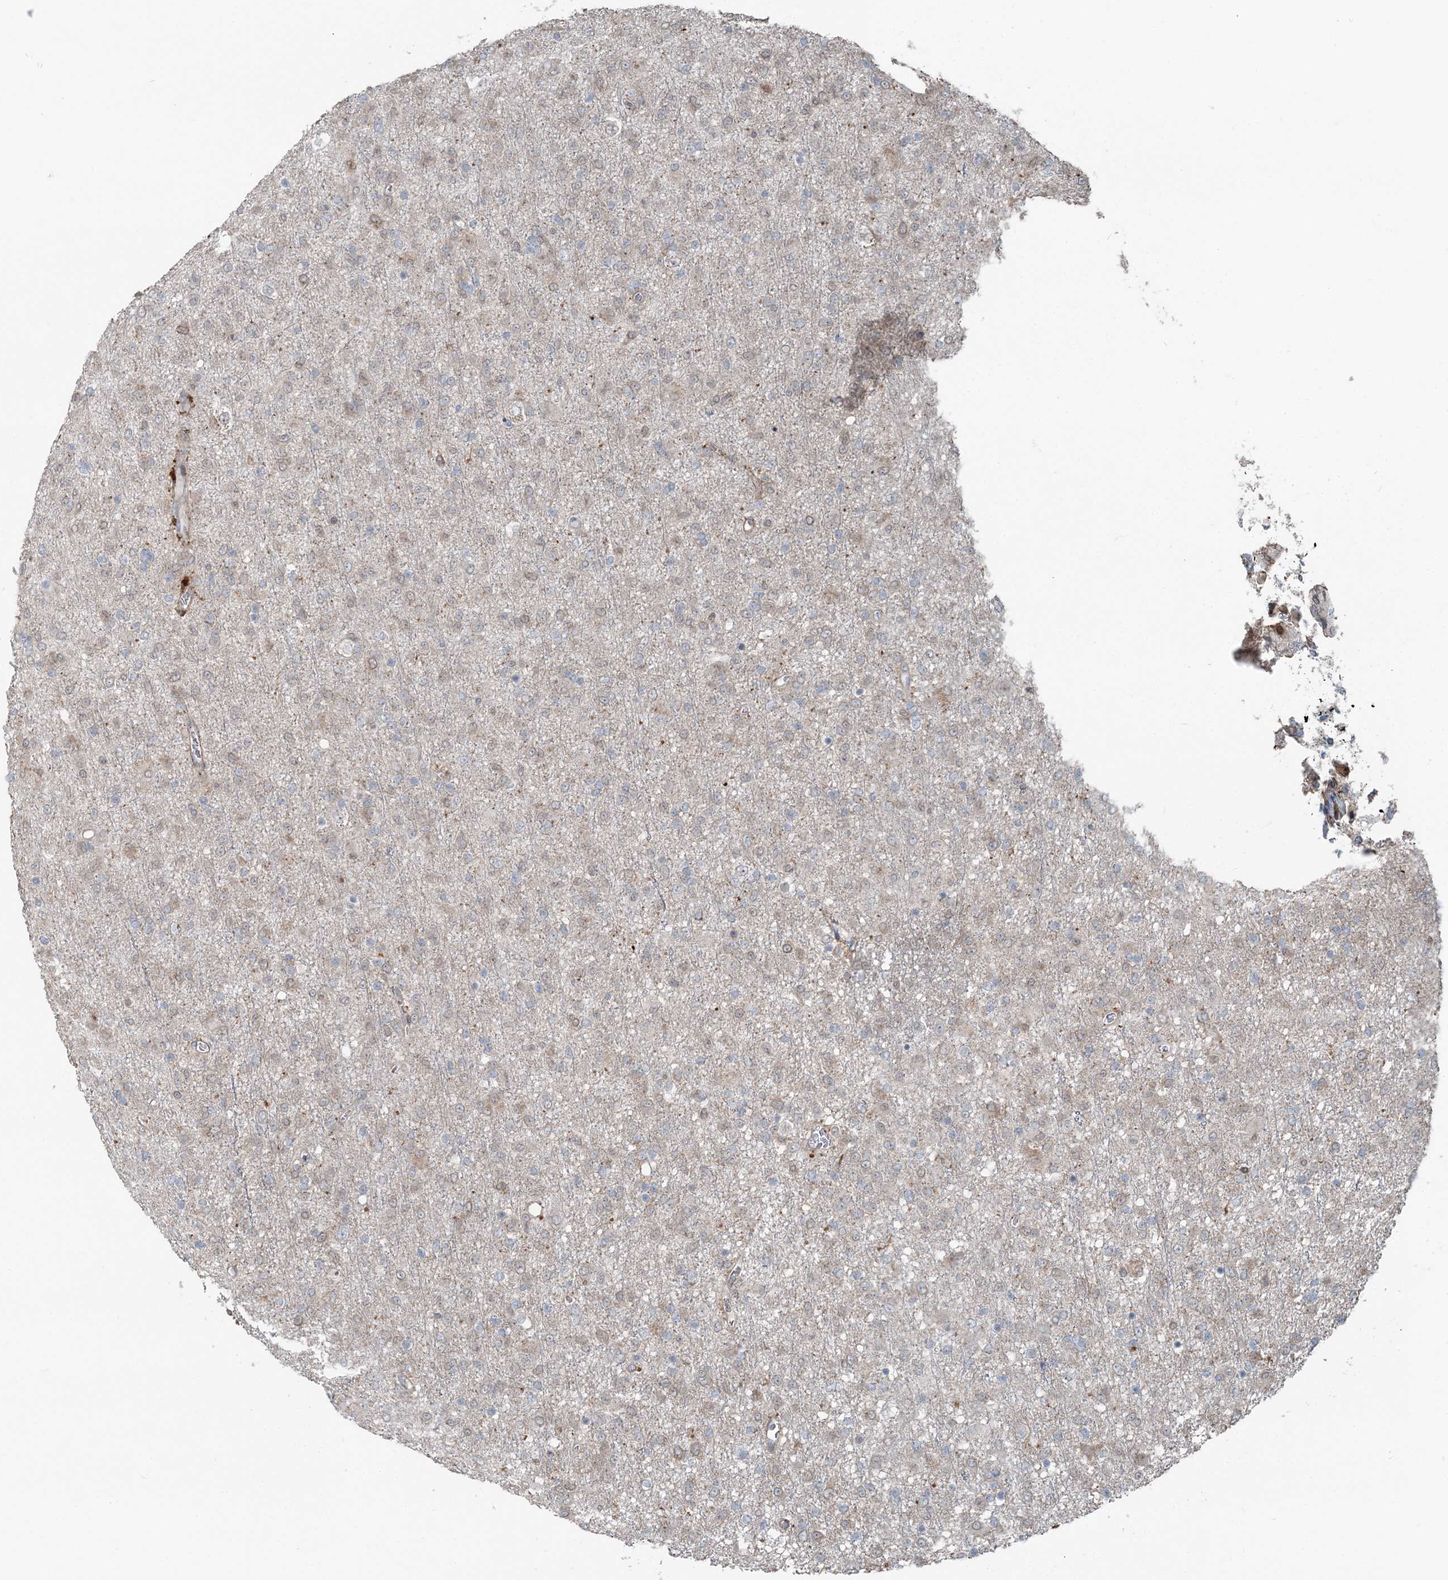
{"staining": {"intensity": "weak", "quantity": "<25%", "location": "cytoplasmic/membranous"}, "tissue": "glioma", "cell_type": "Tumor cells", "image_type": "cancer", "snomed": [{"axis": "morphology", "description": "Glioma, malignant, Low grade"}, {"axis": "topography", "description": "Brain"}], "caption": "A micrograph of human glioma is negative for staining in tumor cells.", "gene": "FBXL17", "patient": {"sex": "male", "age": 65}}